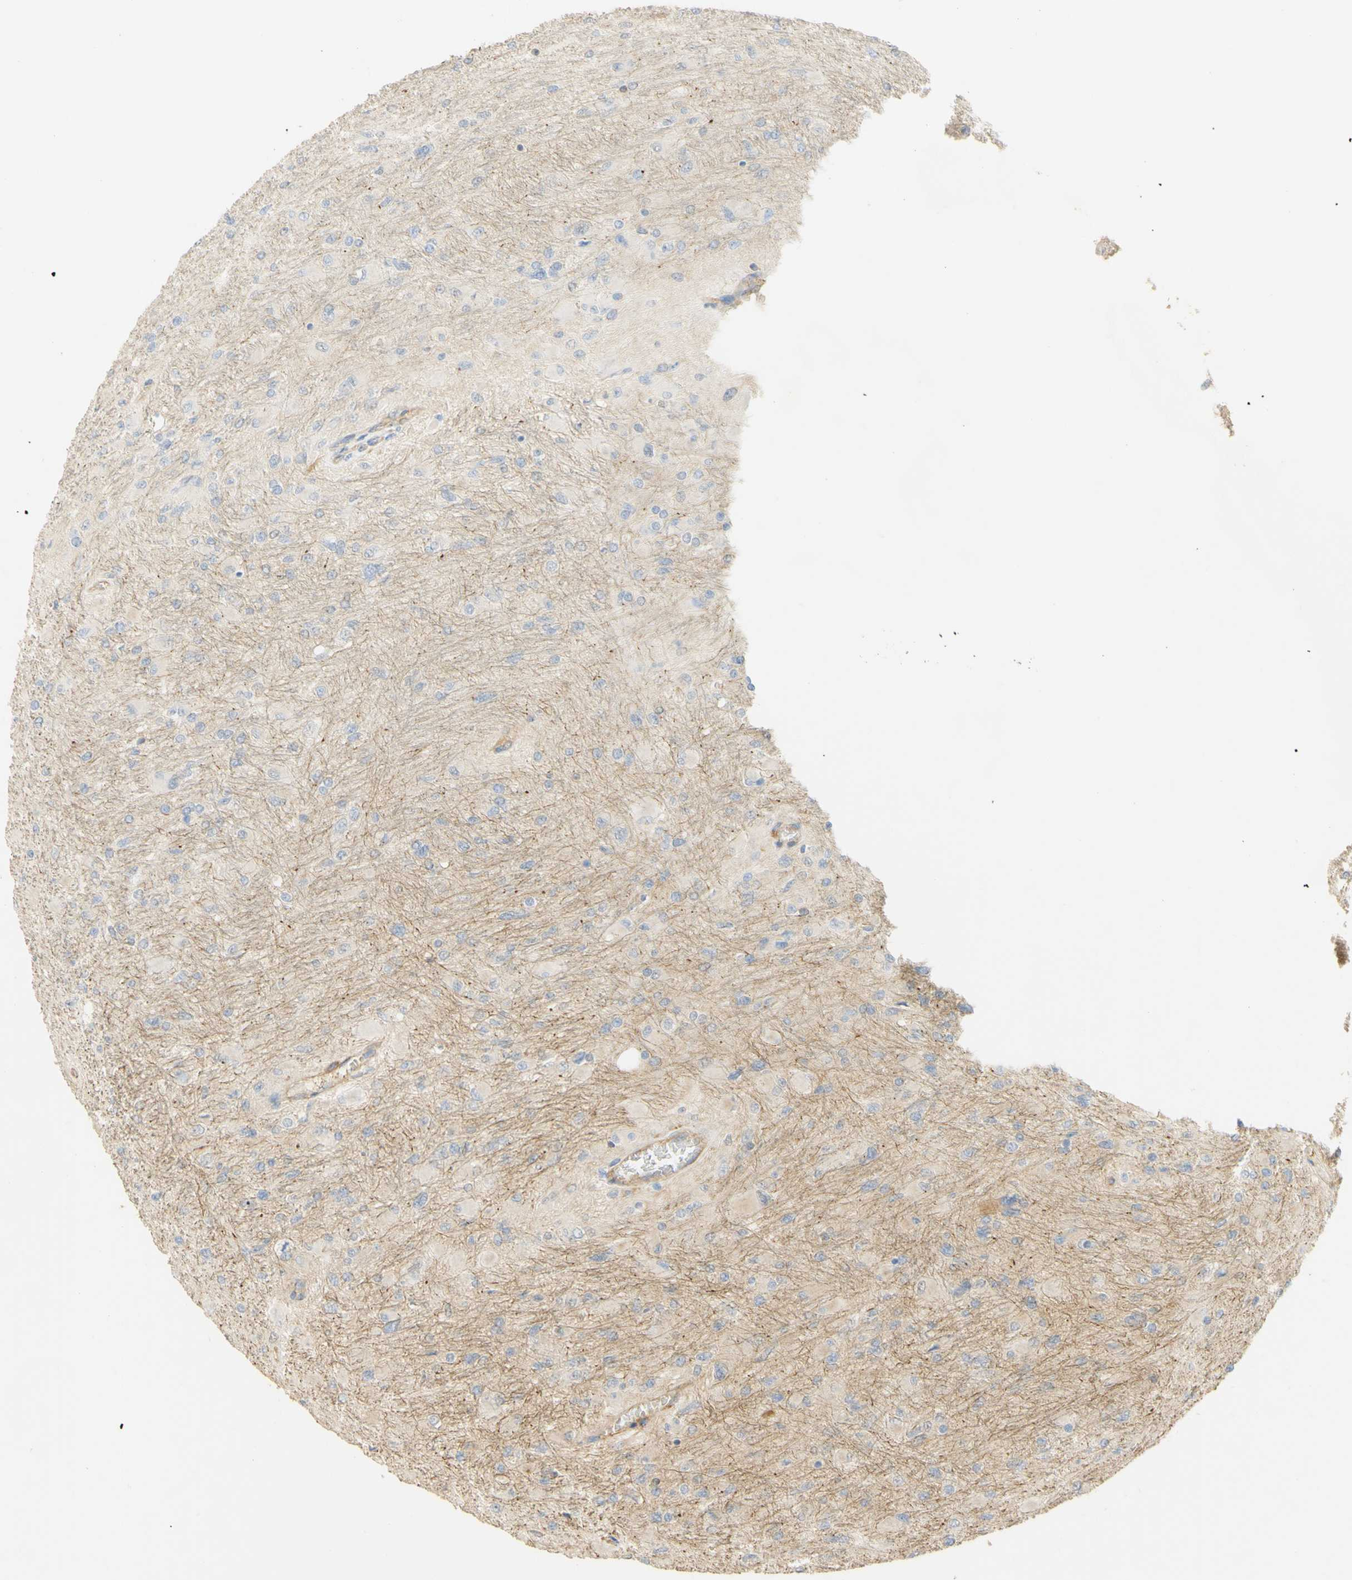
{"staining": {"intensity": "negative", "quantity": "none", "location": "none"}, "tissue": "glioma", "cell_type": "Tumor cells", "image_type": "cancer", "snomed": [{"axis": "morphology", "description": "Glioma, malignant, High grade"}, {"axis": "topography", "description": "Cerebral cortex"}], "caption": "Tumor cells show no significant protein positivity in malignant glioma (high-grade).", "gene": "KCNE4", "patient": {"sex": "female", "age": 36}}